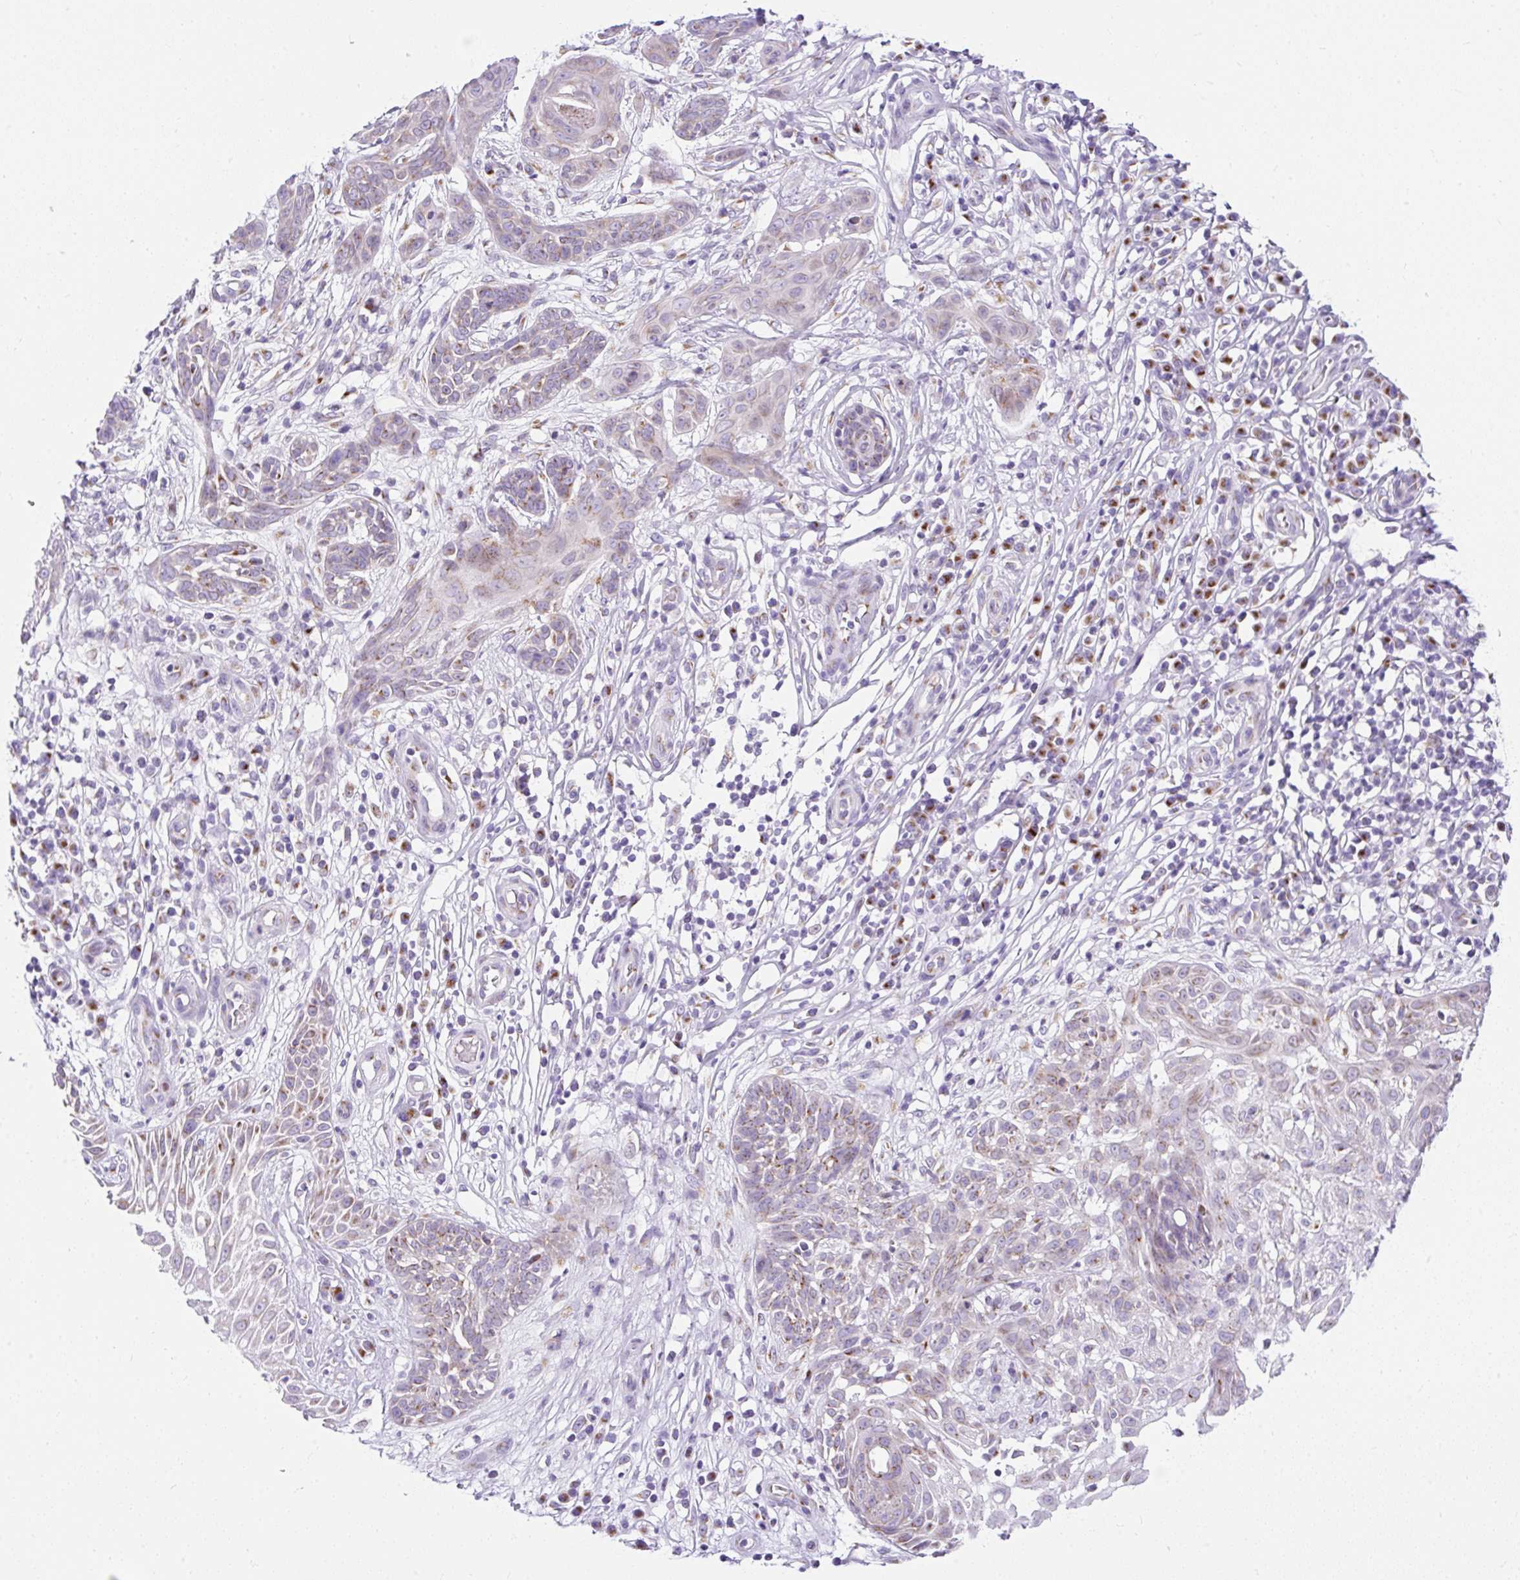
{"staining": {"intensity": "moderate", "quantity": "25%-75%", "location": "cytoplasmic/membranous"}, "tissue": "skin cancer", "cell_type": "Tumor cells", "image_type": "cancer", "snomed": [{"axis": "morphology", "description": "Basal cell carcinoma"}, {"axis": "topography", "description": "Skin"}, {"axis": "topography", "description": "Skin, foot"}], "caption": "Skin cancer stained with a brown dye displays moderate cytoplasmic/membranous positive positivity in approximately 25%-75% of tumor cells.", "gene": "GOLGA8A", "patient": {"sex": "female", "age": 86}}